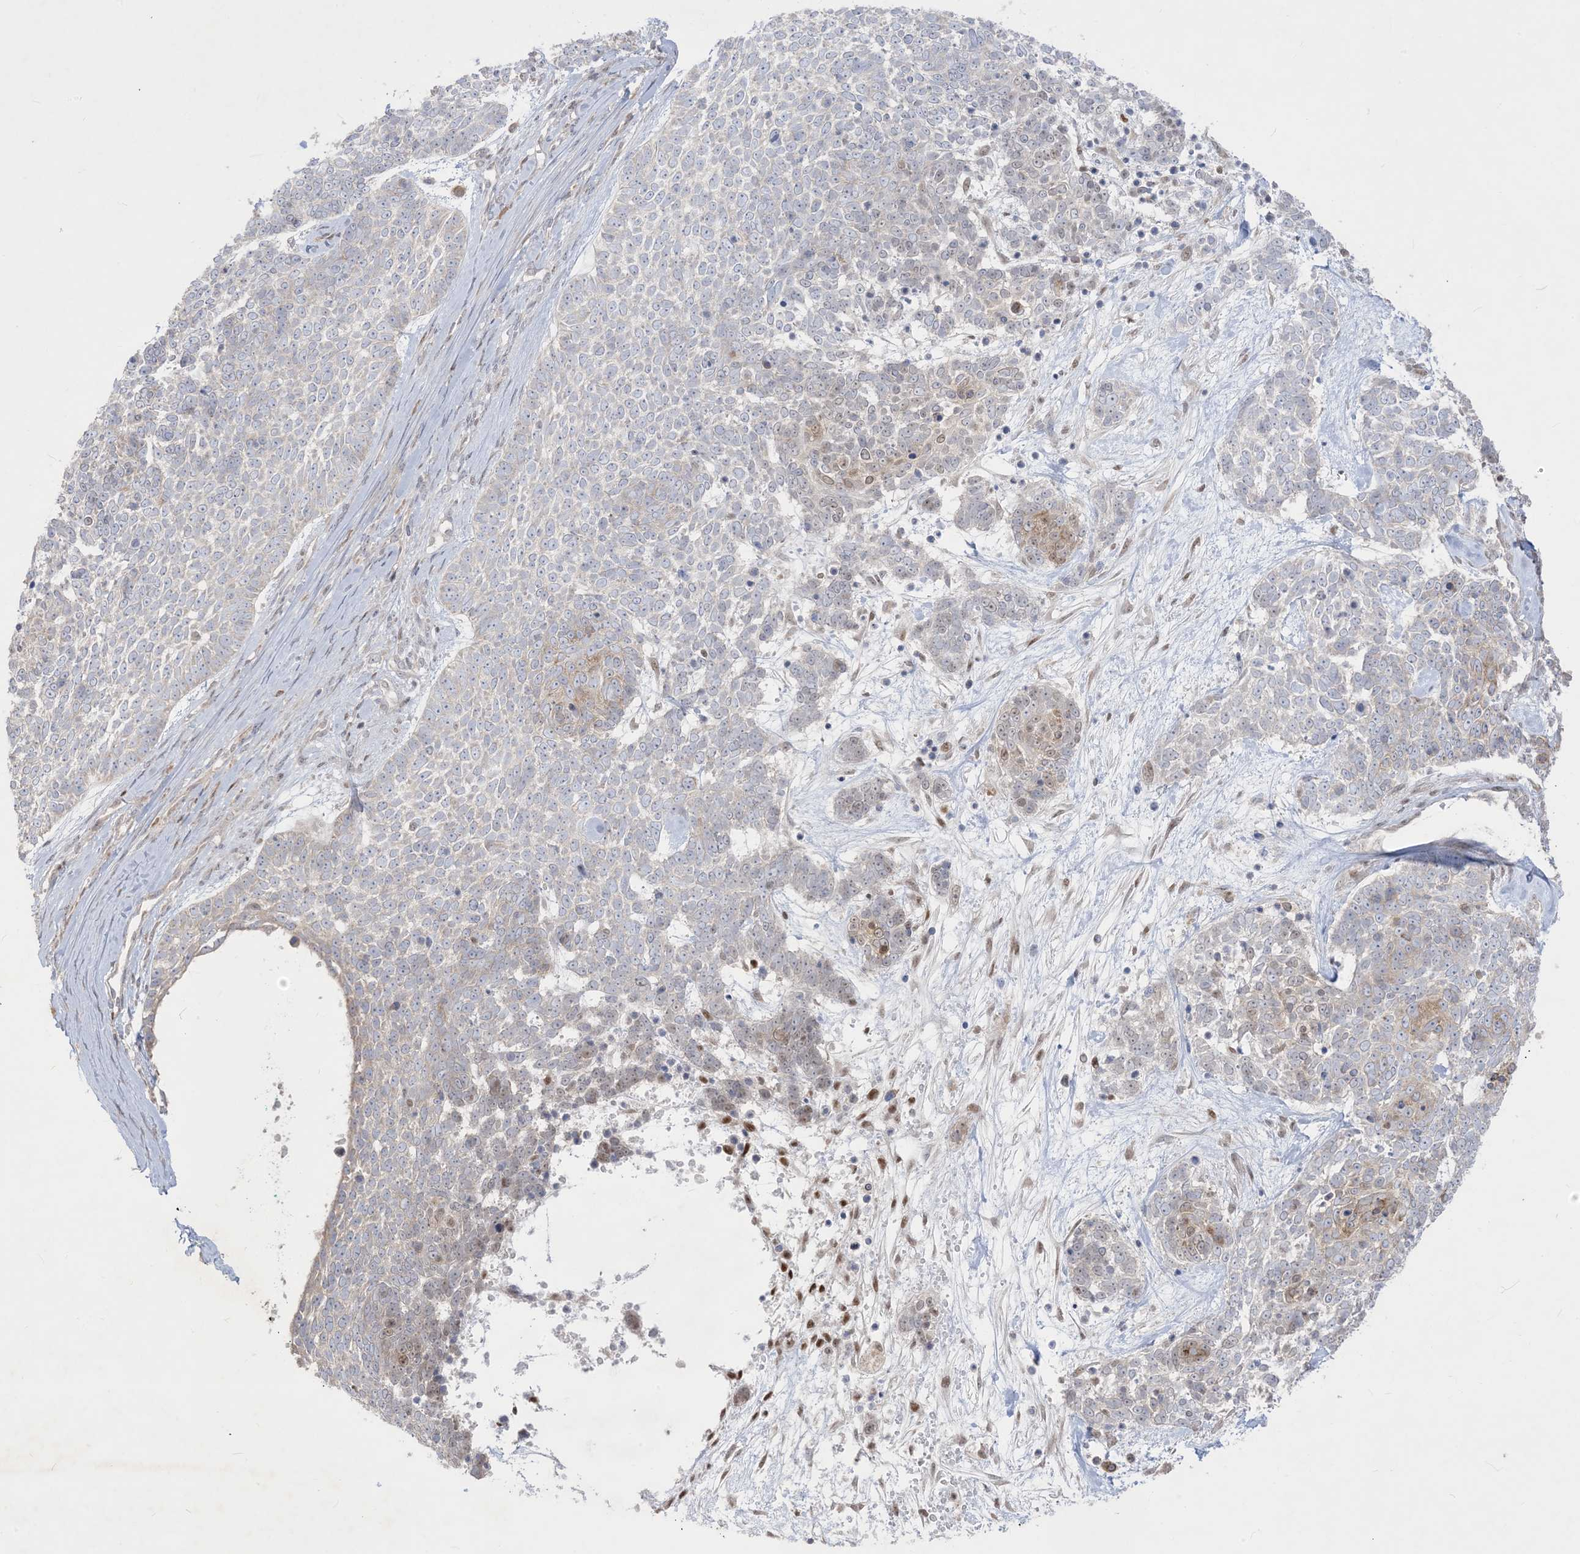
{"staining": {"intensity": "moderate", "quantity": "<25%", "location": "cytoplasmic/membranous"}, "tissue": "skin cancer", "cell_type": "Tumor cells", "image_type": "cancer", "snomed": [{"axis": "morphology", "description": "Basal cell carcinoma"}, {"axis": "topography", "description": "Skin"}], "caption": "Protein staining of skin basal cell carcinoma tissue demonstrates moderate cytoplasmic/membranous positivity in approximately <25% of tumor cells.", "gene": "BHLHE40", "patient": {"sex": "female", "age": 81}}